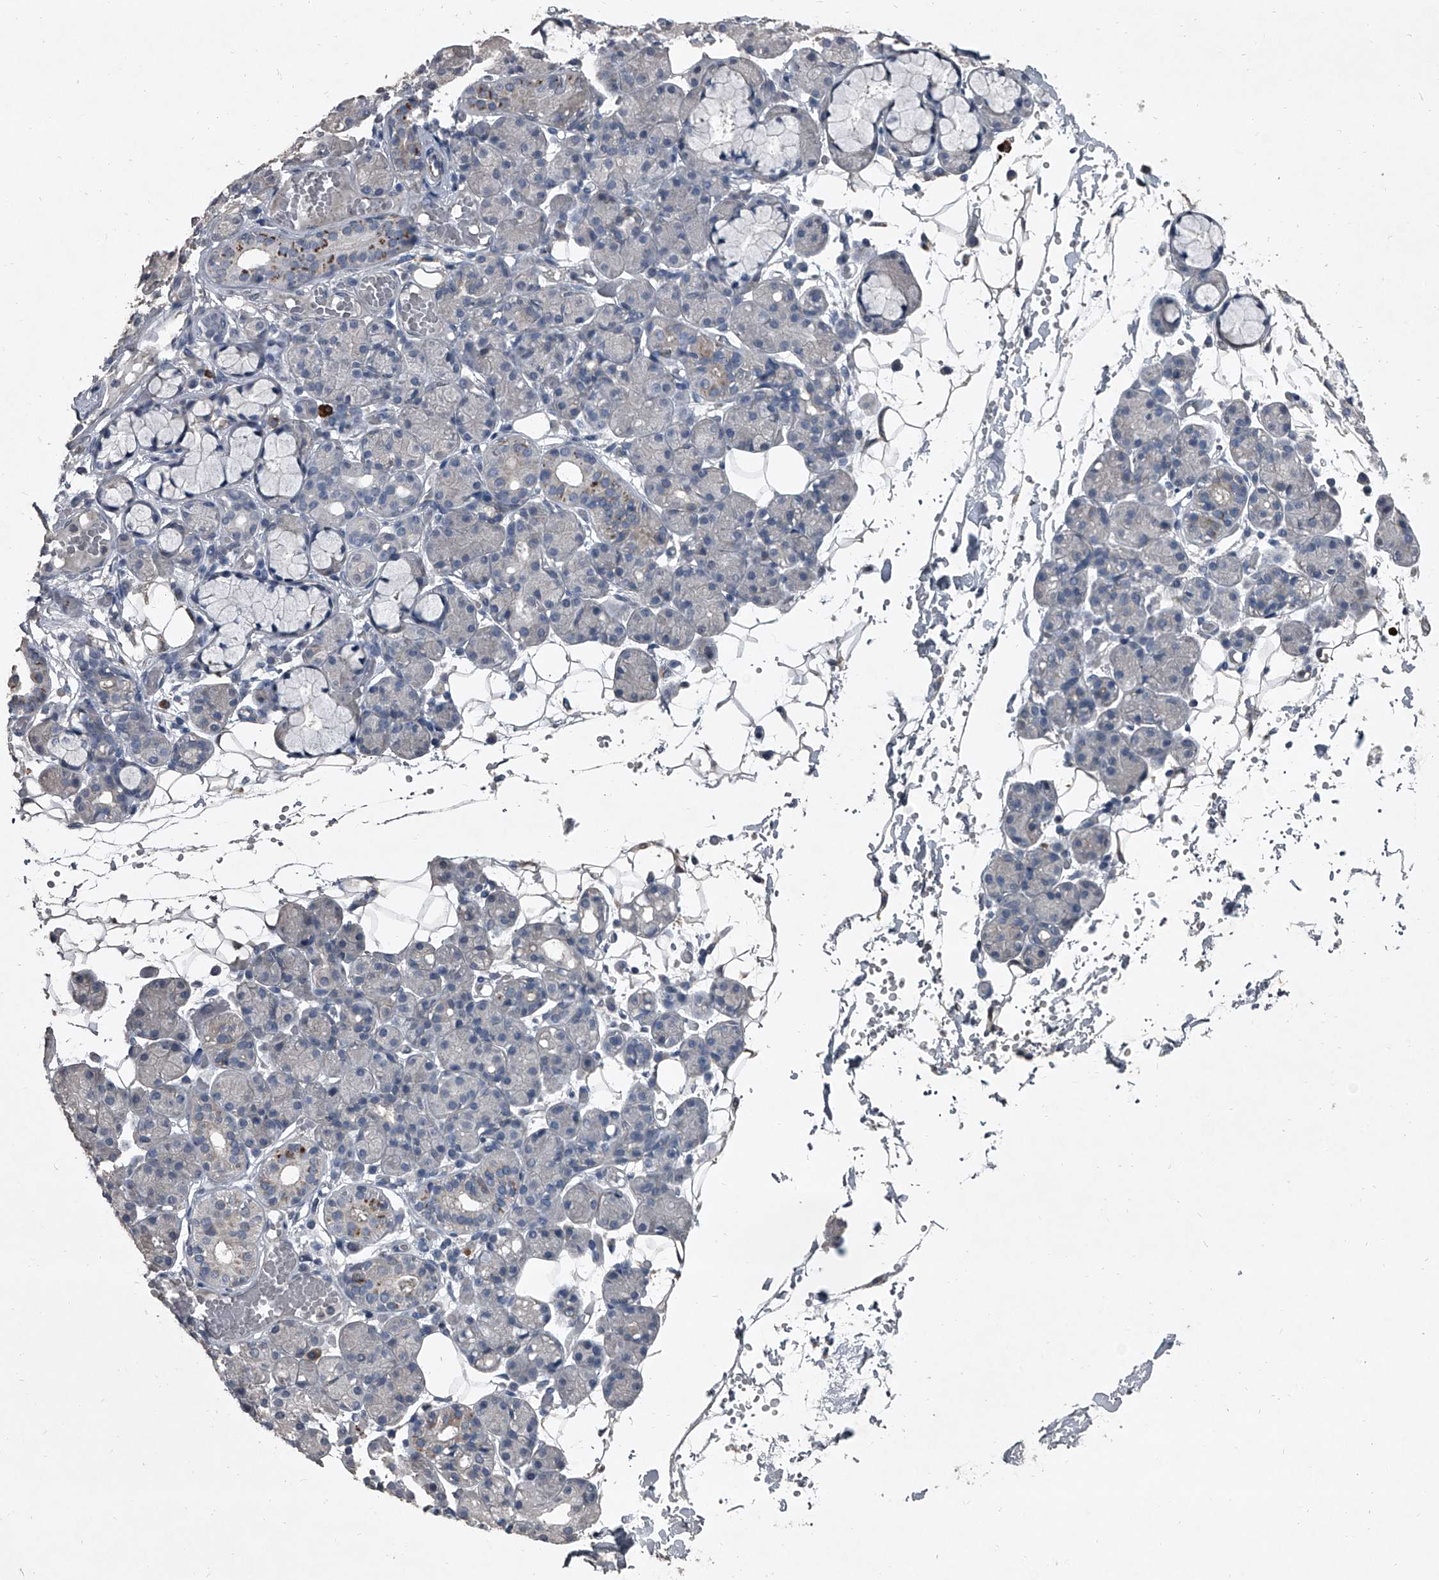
{"staining": {"intensity": "negative", "quantity": "none", "location": "none"}, "tissue": "salivary gland", "cell_type": "Glandular cells", "image_type": "normal", "snomed": [{"axis": "morphology", "description": "Normal tissue, NOS"}, {"axis": "topography", "description": "Salivary gland"}], "caption": "This is a image of IHC staining of benign salivary gland, which shows no staining in glandular cells. Brightfield microscopy of immunohistochemistry (IHC) stained with DAB (3,3'-diaminobenzidine) (brown) and hematoxylin (blue), captured at high magnification.", "gene": "HEPHL1", "patient": {"sex": "male", "age": 63}}